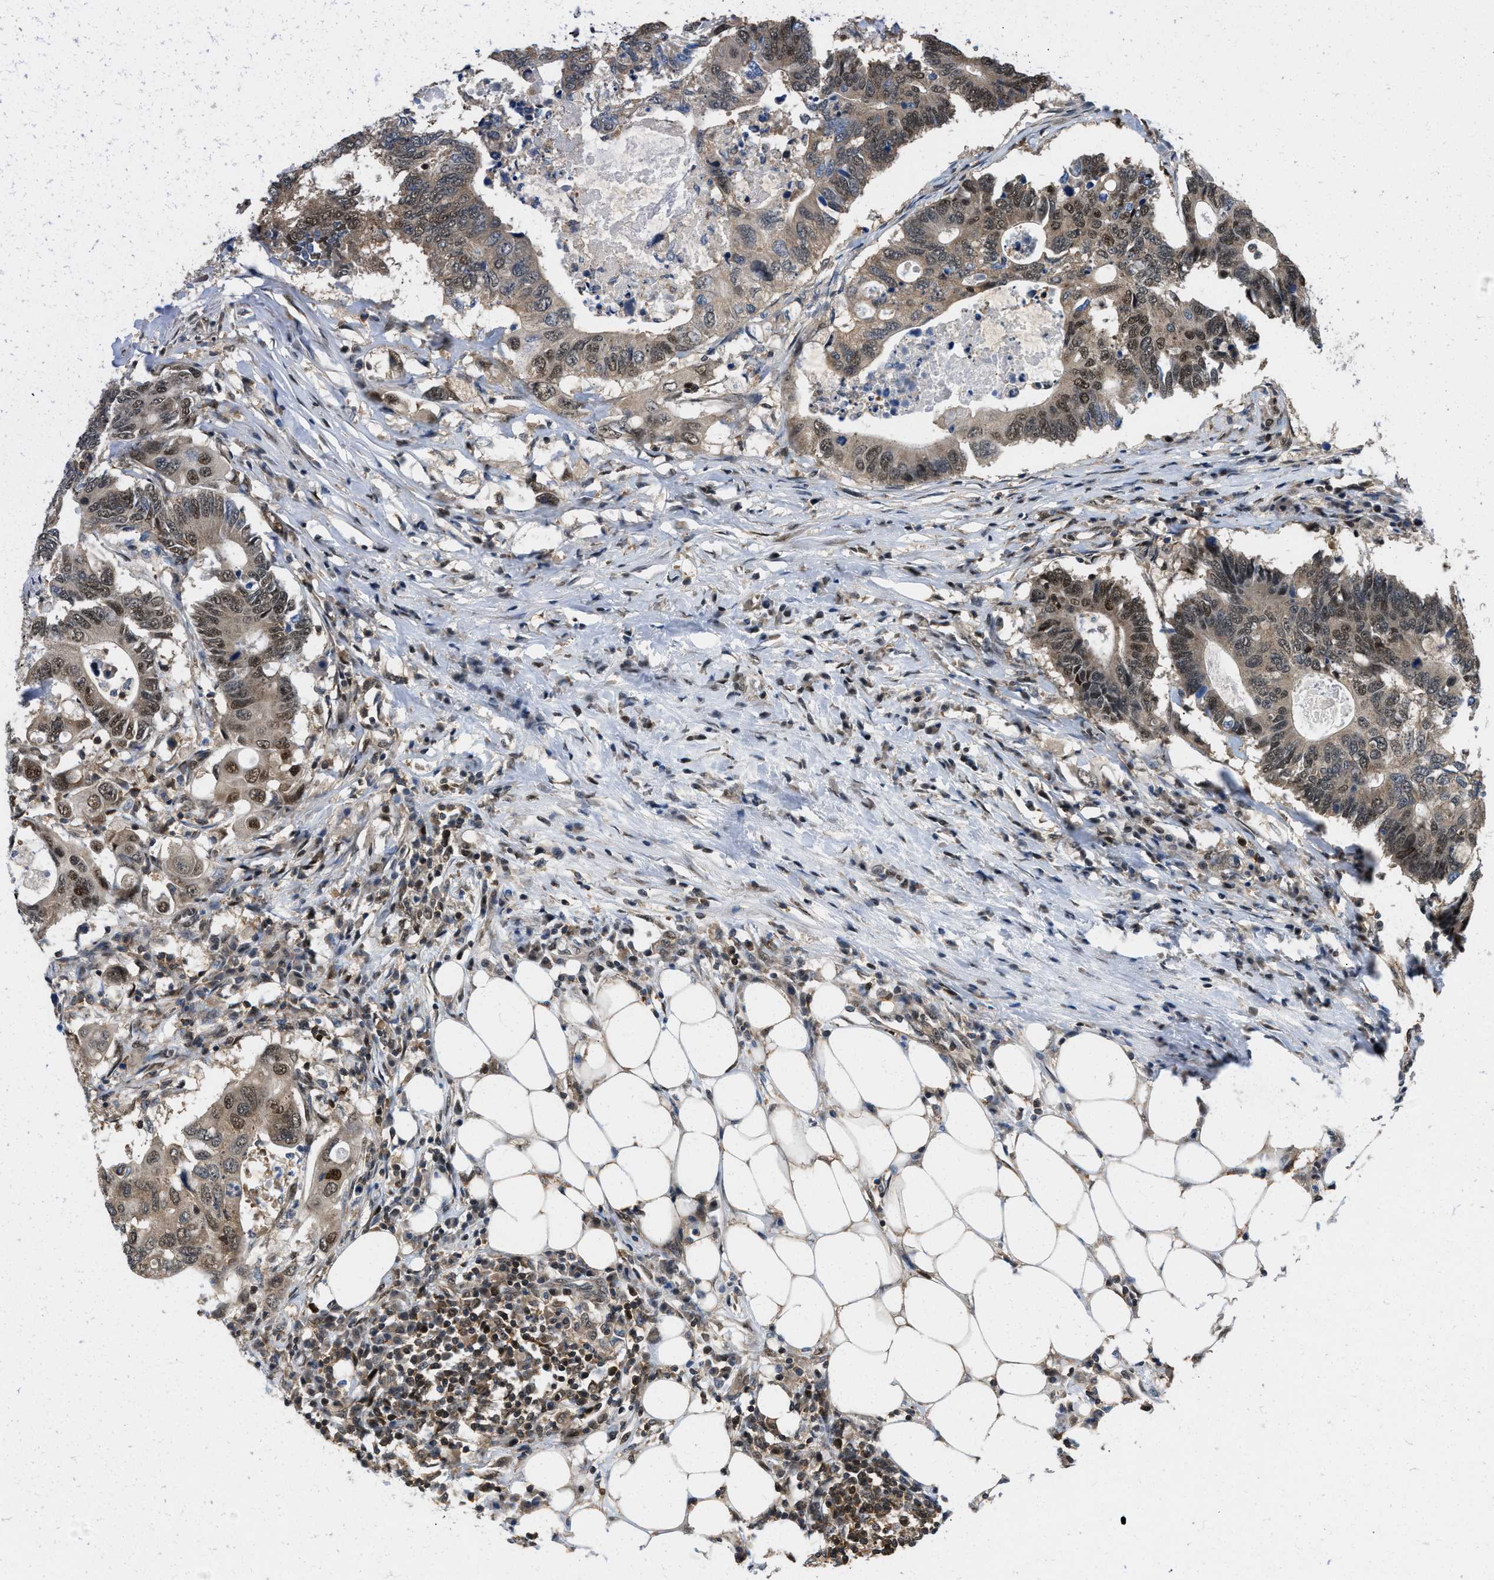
{"staining": {"intensity": "moderate", "quantity": "25%-75%", "location": "nuclear"}, "tissue": "colorectal cancer", "cell_type": "Tumor cells", "image_type": "cancer", "snomed": [{"axis": "morphology", "description": "Adenocarcinoma, NOS"}, {"axis": "topography", "description": "Colon"}], "caption": "Protein staining demonstrates moderate nuclear staining in approximately 25%-75% of tumor cells in adenocarcinoma (colorectal). (Stains: DAB in brown, nuclei in blue, Microscopy: brightfield microscopy at high magnification).", "gene": "ATF7IP", "patient": {"sex": "male", "age": 71}}